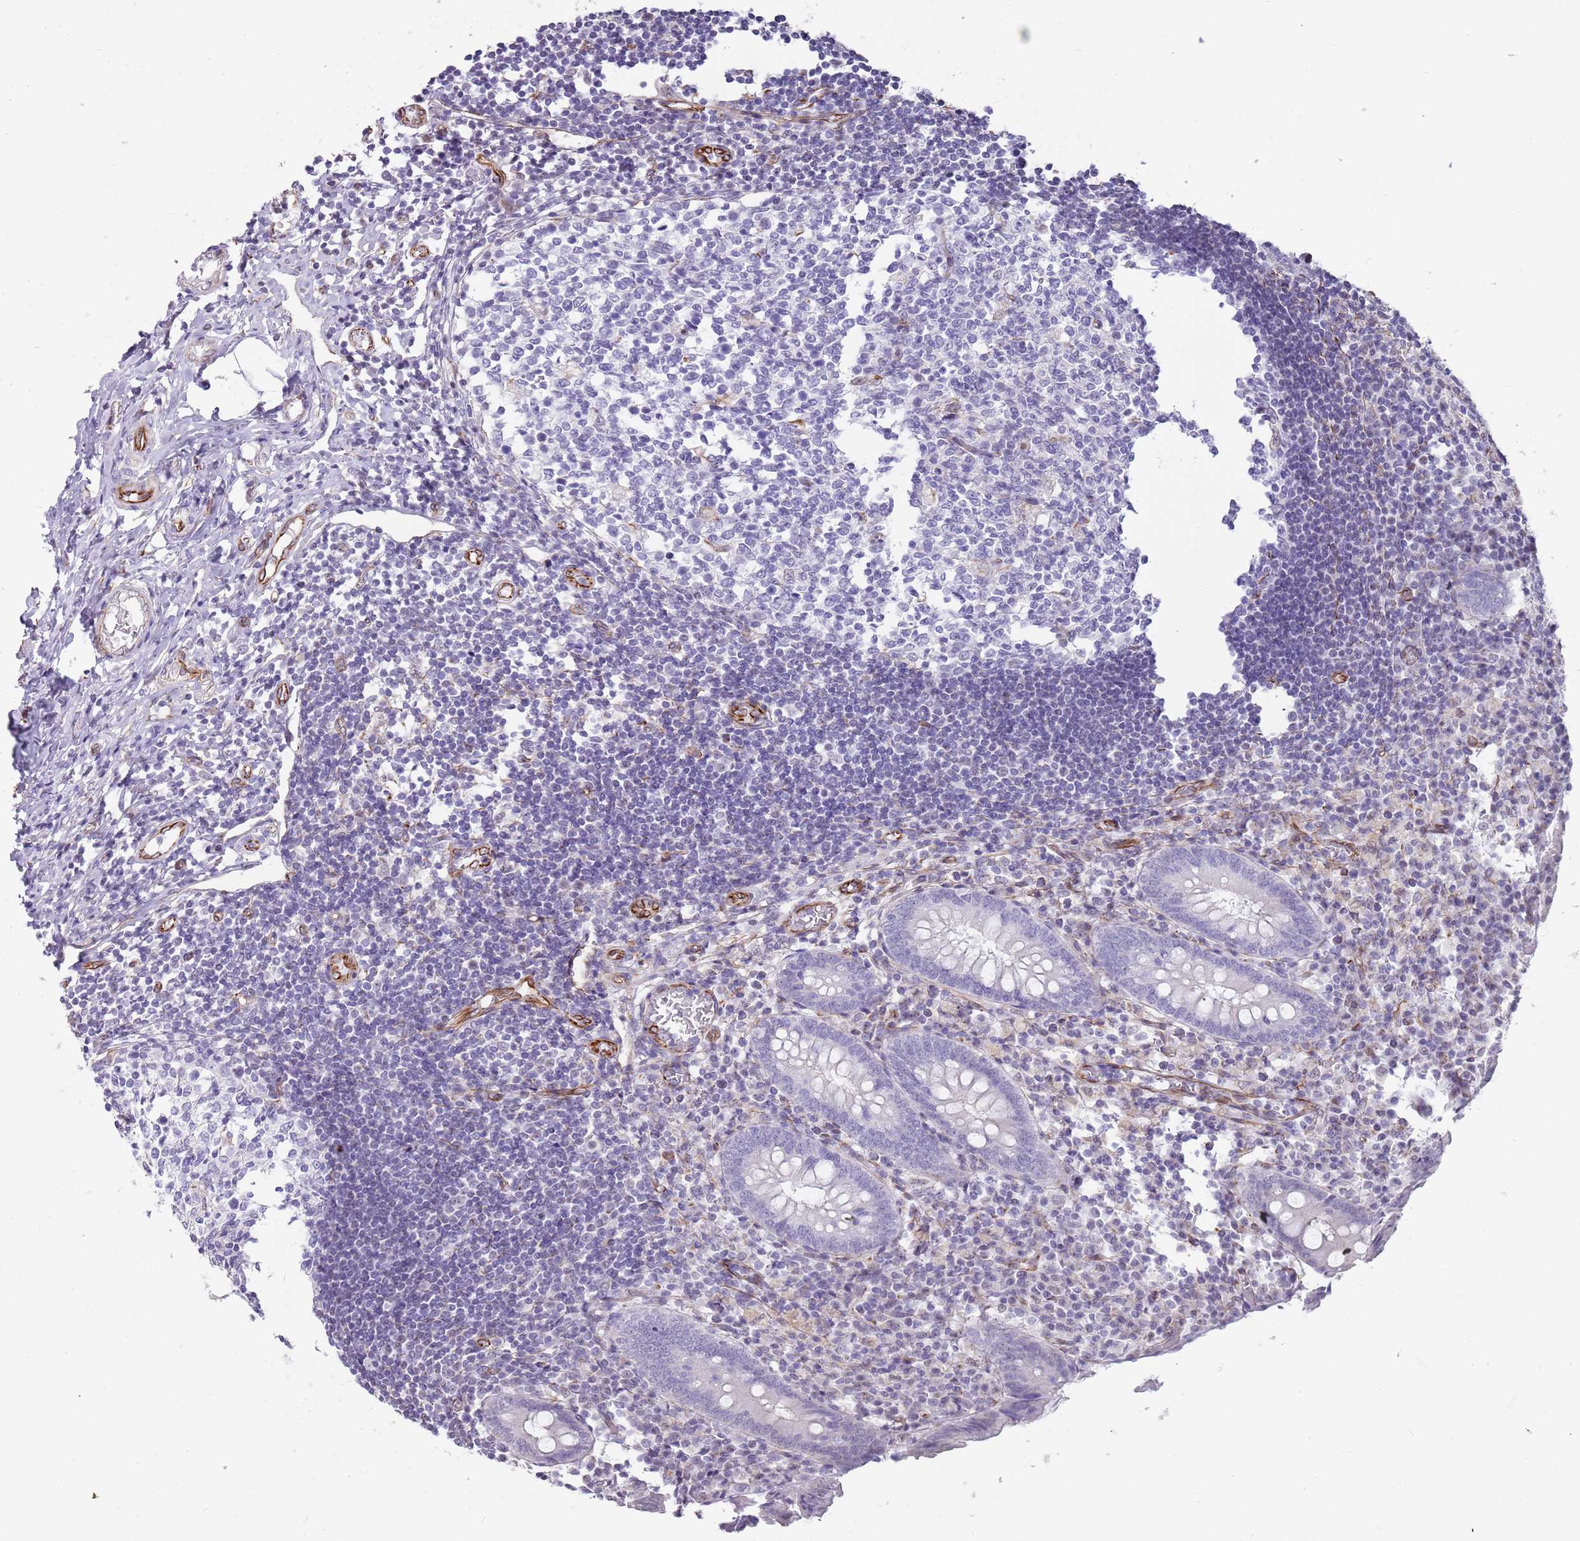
{"staining": {"intensity": "negative", "quantity": "none", "location": "none"}, "tissue": "appendix", "cell_type": "Glandular cells", "image_type": "normal", "snomed": [{"axis": "morphology", "description": "Normal tissue, NOS"}, {"axis": "topography", "description": "Appendix"}], "caption": "Photomicrograph shows no protein expression in glandular cells of normal appendix.", "gene": "ENSG00000271254", "patient": {"sex": "female", "age": 17}}